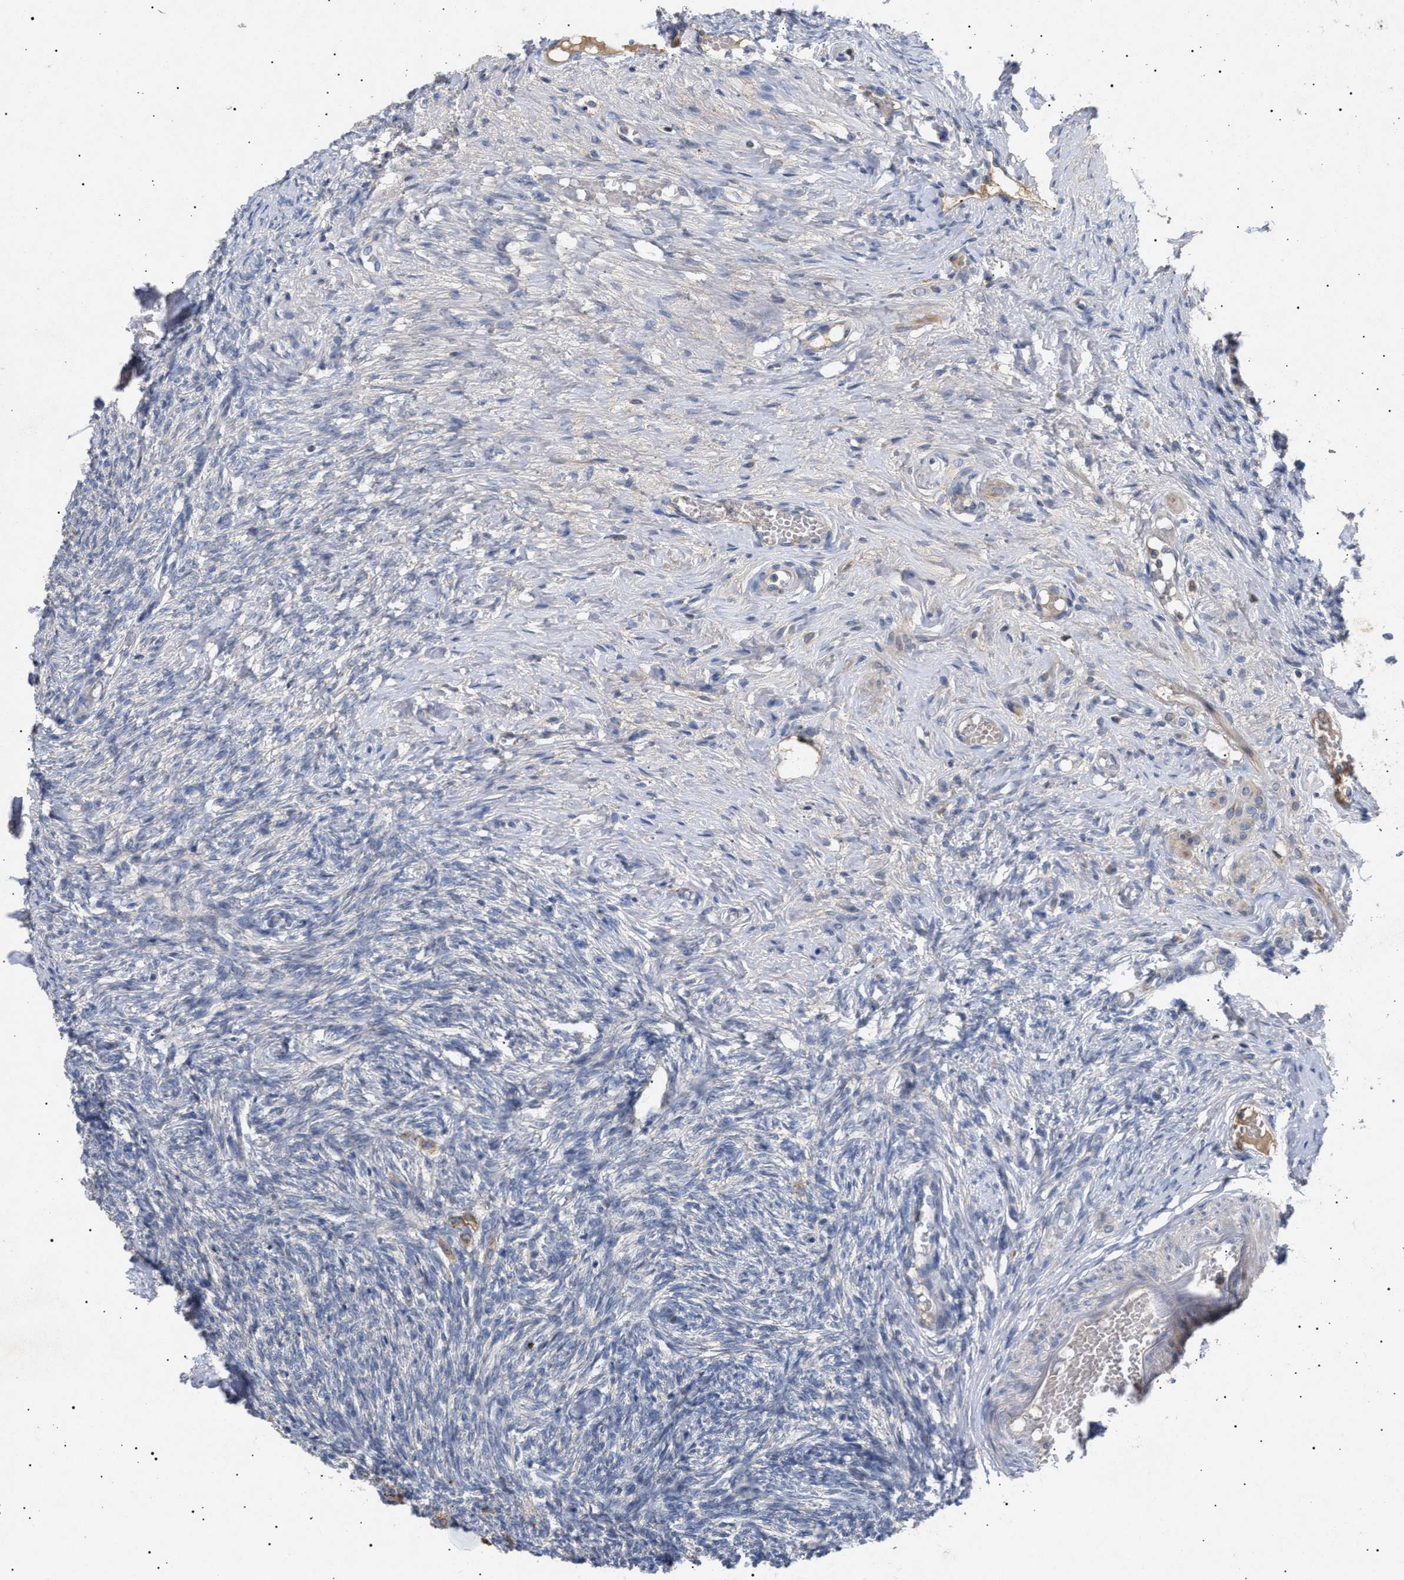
{"staining": {"intensity": "weak", "quantity": ">75%", "location": "cytoplasmic/membranous"}, "tissue": "ovary", "cell_type": "Follicle cells", "image_type": "normal", "snomed": [{"axis": "morphology", "description": "Normal tissue, NOS"}, {"axis": "topography", "description": "Ovary"}], "caption": "Immunohistochemistry (IHC) histopathology image of normal human ovary stained for a protein (brown), which exhibits low levels of weak cytoplasmic/membranous positivity in approximately >75% of follicle cells.", "gene": "SIRT5", "patient": {"sex": "female", "age": 41}}